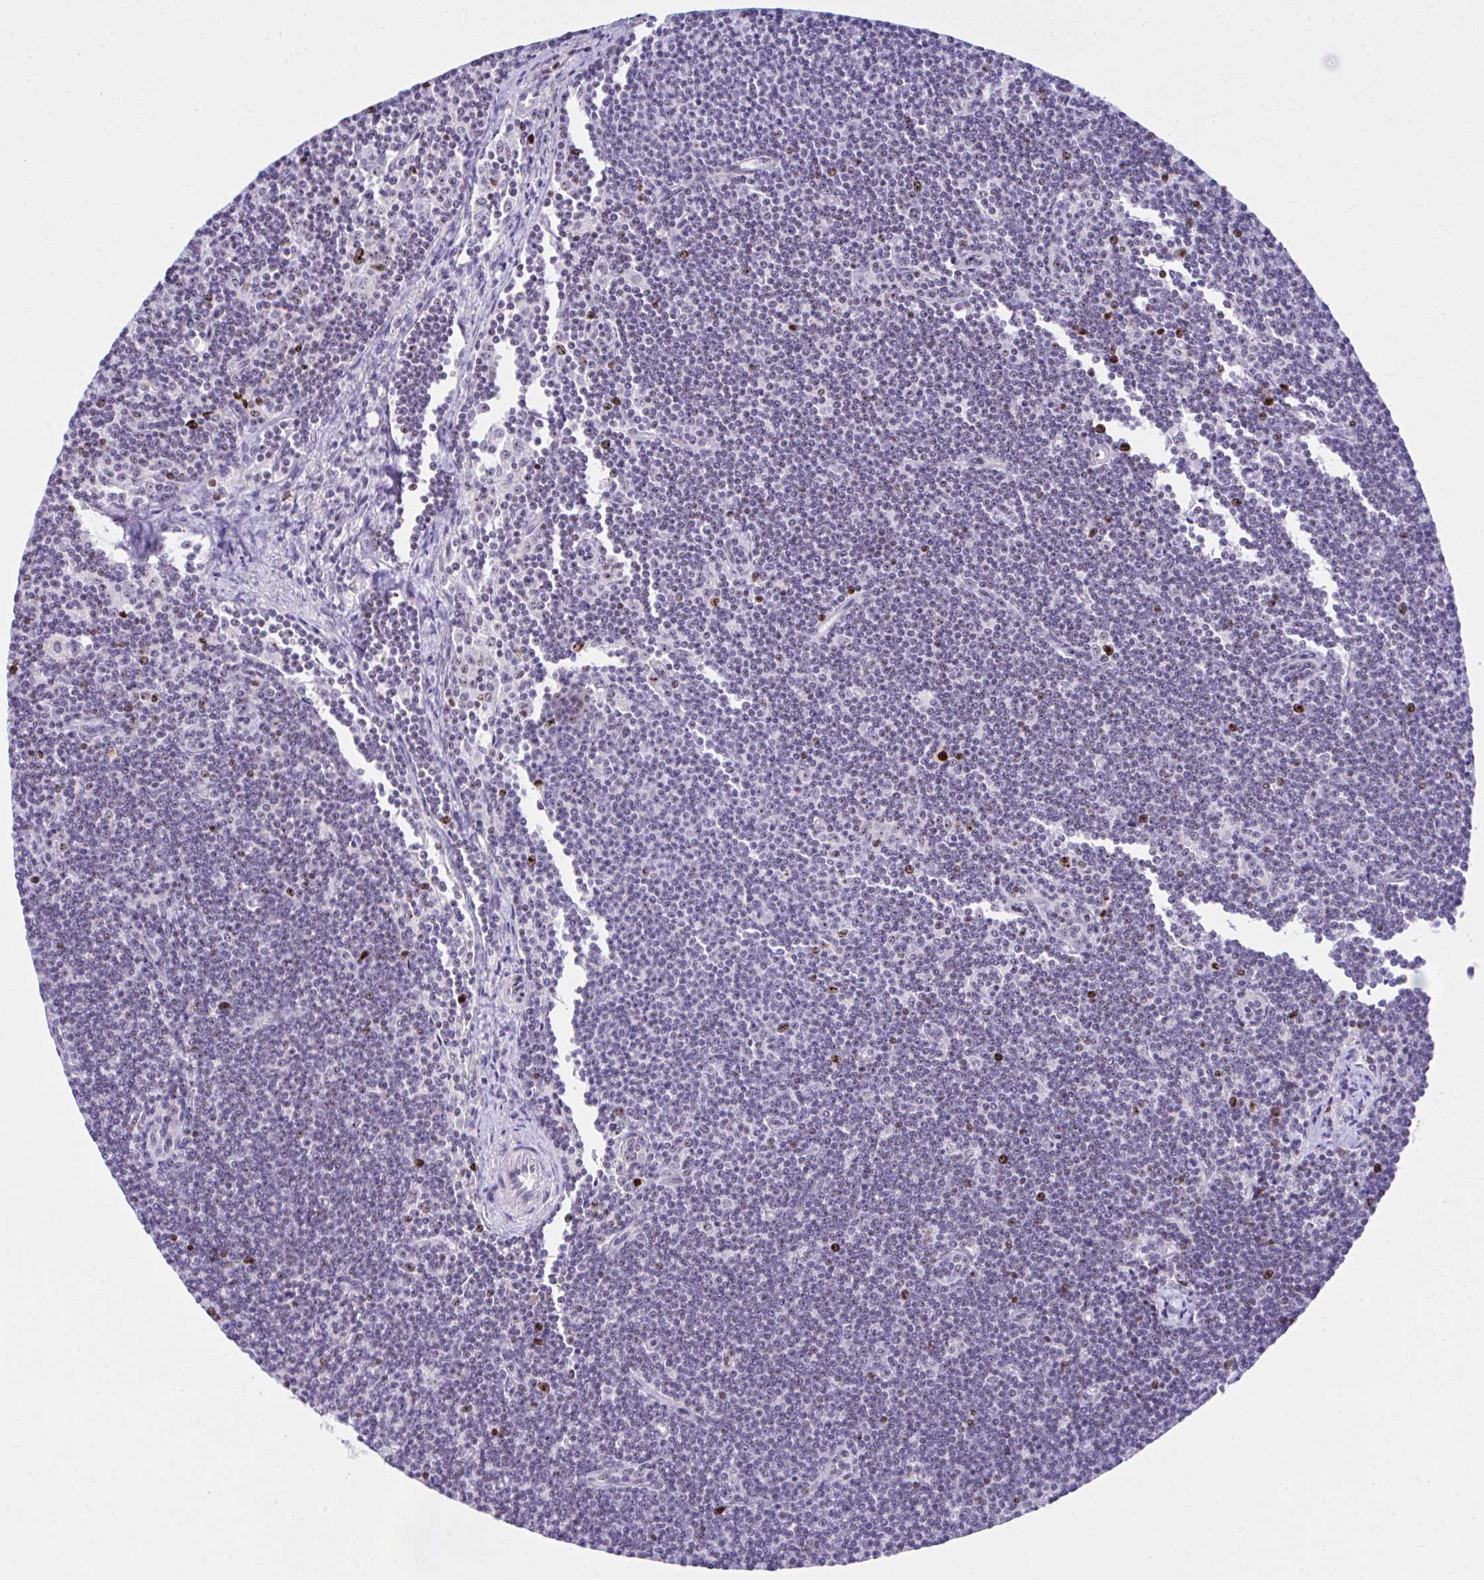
{"staining": {"intensity": "negative", "quantity": "none", "location": "none"}, "tissue": "lymphoma", "cell_type": "Tumor cells", "image_type": "cancer", "snomed": [{"axis": "morphology", "description": "Malignant lymphoma, non-Hodgkin's type, Low grade"}, {"axis": "topography", "description": "Lymph node"}], "caption": "This is a image of immunohistochemistry staining of lymphoma, which shows no expression in tumor cells. (Immunohistochemistry (ihc), brightfield microscopy, high magnification).", "gene": "CEP72", "patient": {"sex": "female", "age": 73}}